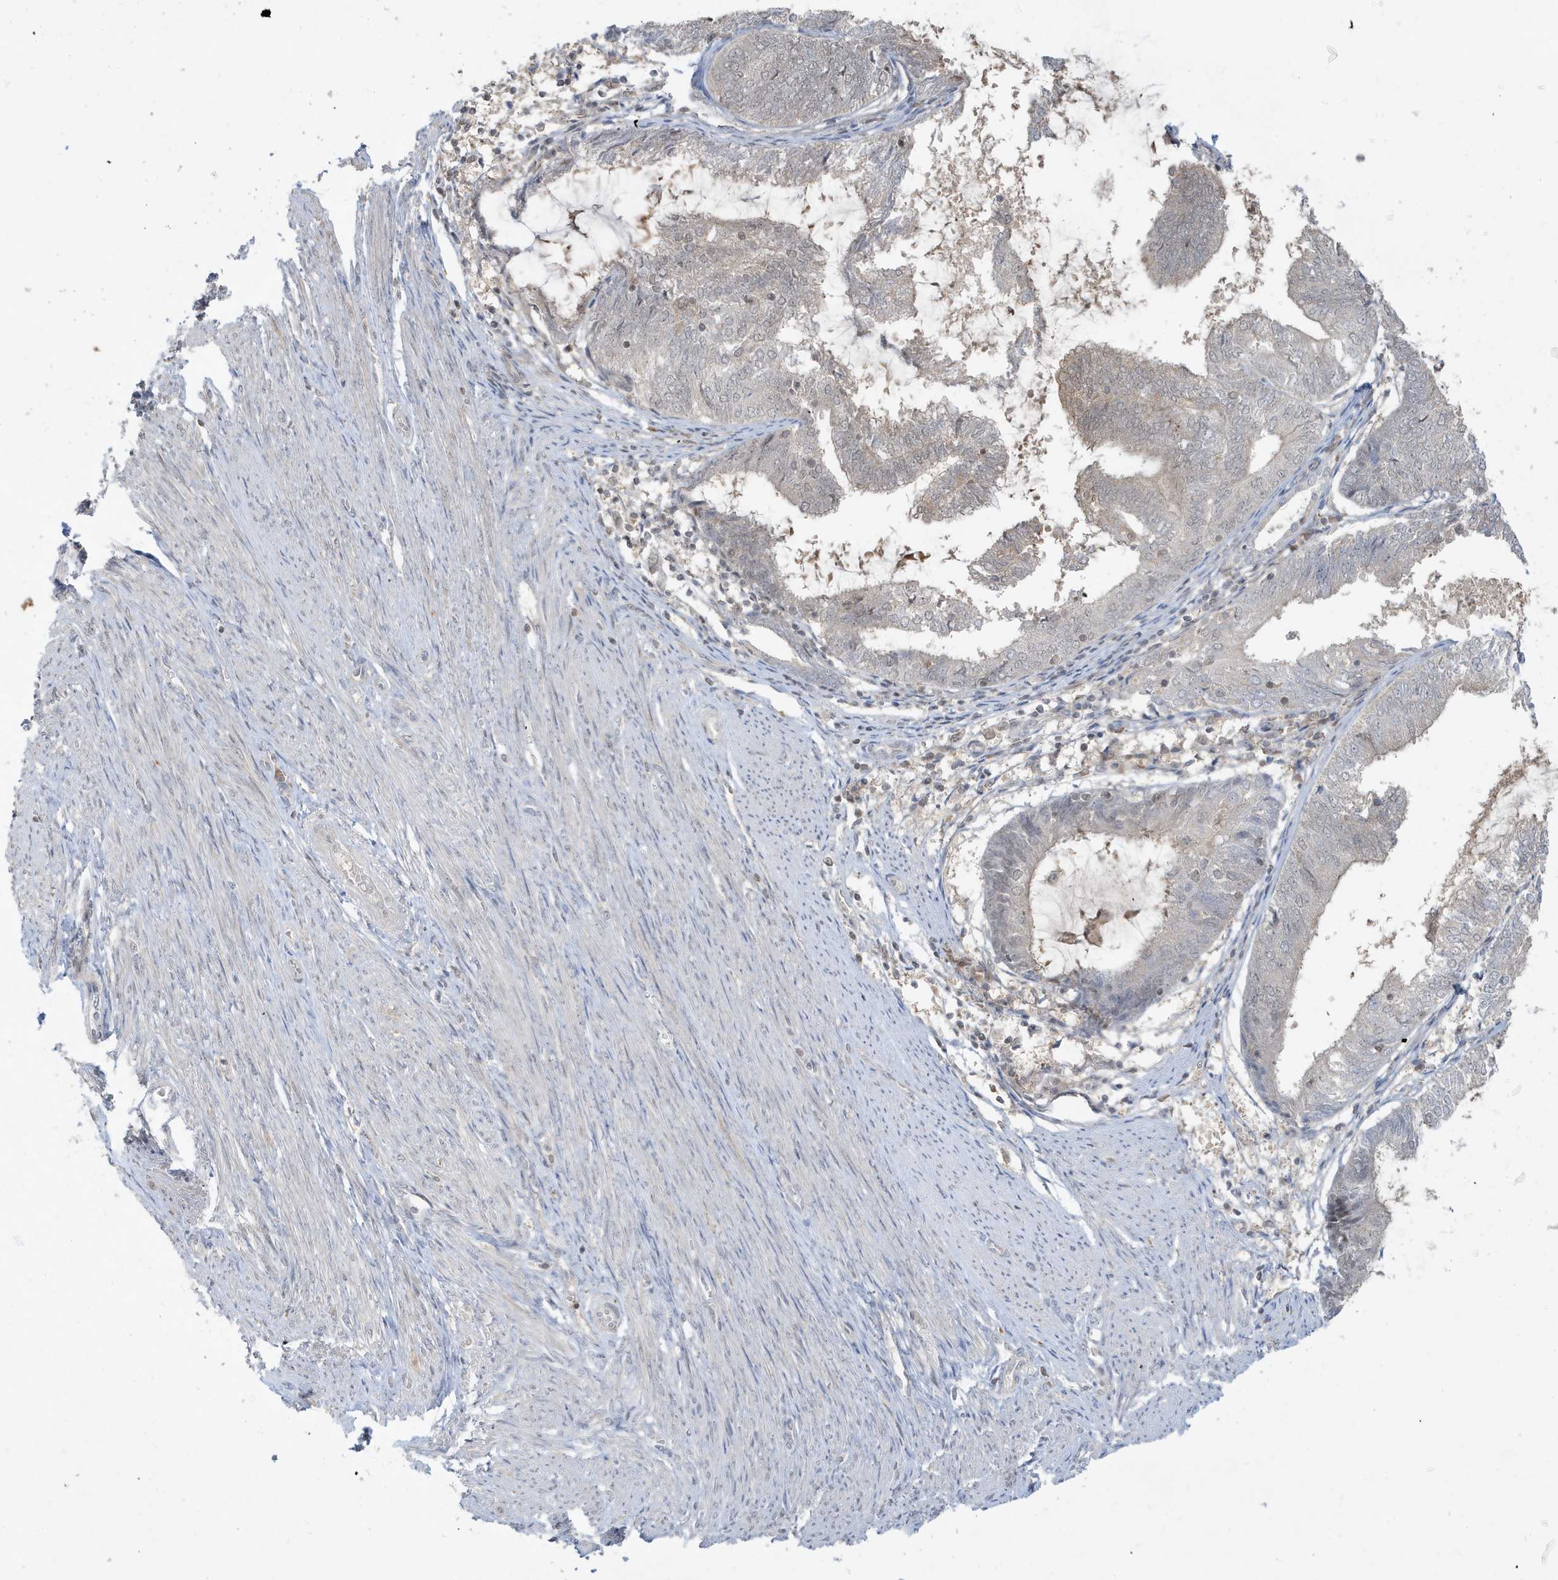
{"staining": {"intensity": "negative", "quantity": "none", "location": "none"}, "tissue": "endometrial cancer", "cell_type": "Tumor cells", "image_type": "cancer", "snomed": [{"axis": "morphology", "description": "Adenocarcinoma, NOS"}, {"axis": "topography", "description": "Endometrium"}], "caption": "IHC micrograph of endometrial adenocarcinoma stained for a protein (brown), which reveals no positivity in tumor cells.", "gene": "PRRT3", "patient": {"sex": "female", "age": 81}}